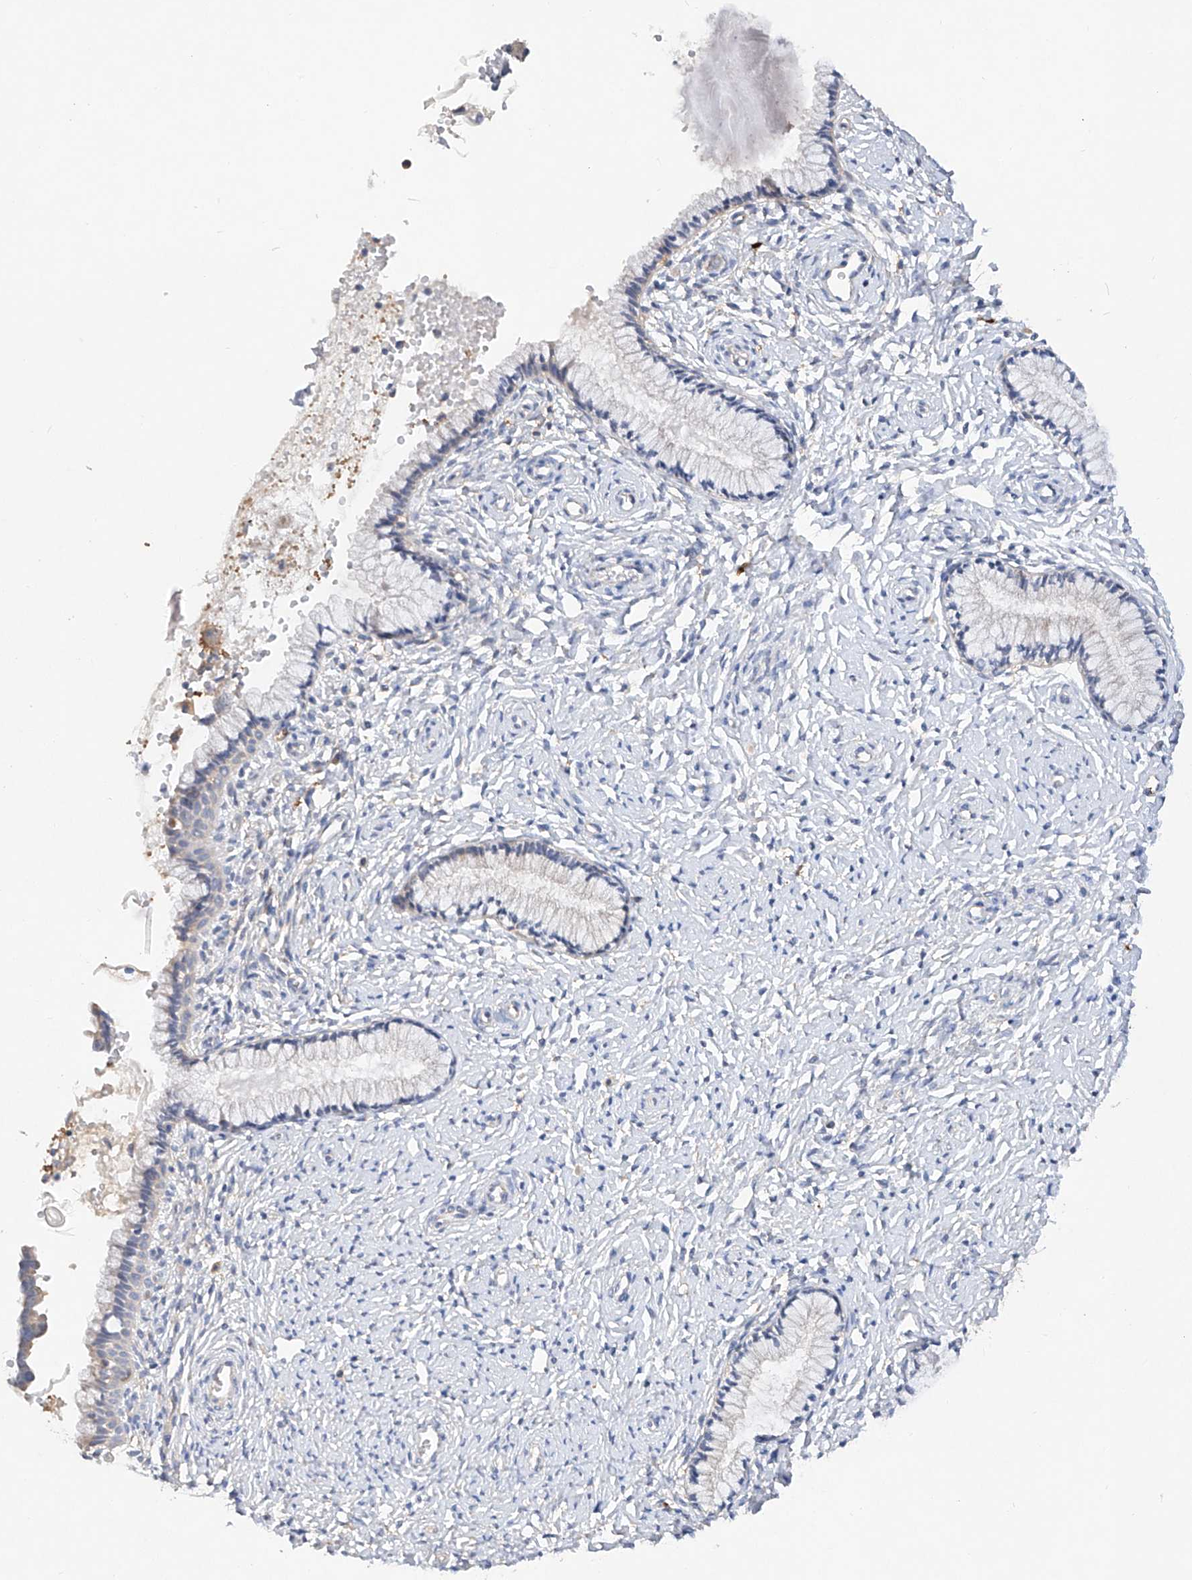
{"staining": {"intensity": "negative", "quantity": "none", "location": "none"}, "tissue": "cervix", "cell_type": "Glandular cells", "image_type": "normal", "snomed": [{"axis": "morphology", "description": "Normal tissue, NOS"}, {"axis": "topography", "description": "Cervix"}], "caption": "Histopathology image shows no protein positivity in glandular cells of normal cervix.", "gene": "AMD1", "patient": {"sex": "female", "age": 33}}